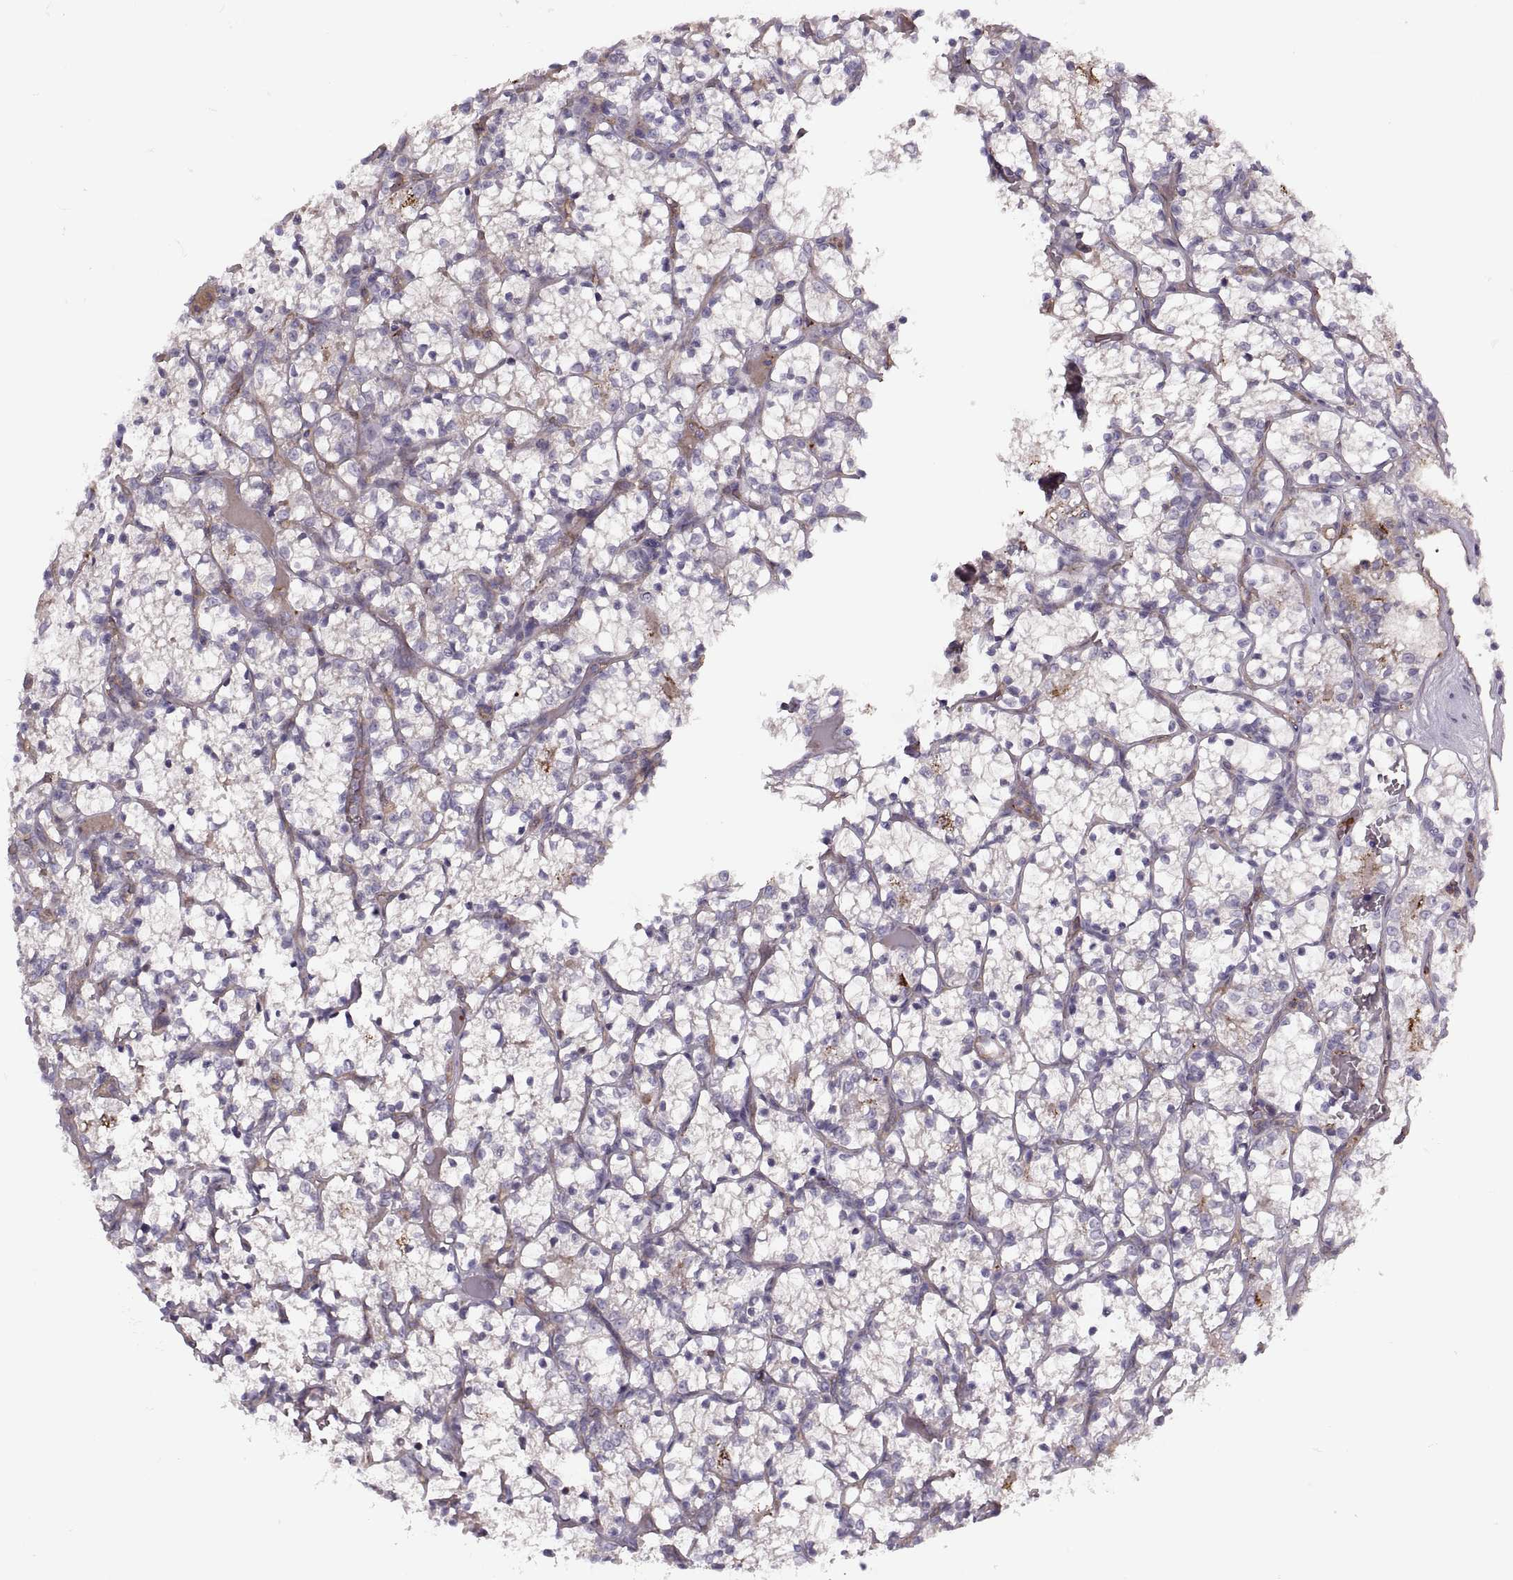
{"staining": {"intensity": "negative", "quantity": "none", "location": "none"}, "tissue": "renal cancer", "cell_type": "Tumor cells", "image_type": "cancer", "snomed": [{"axis": "morphology", "description": "Adenocarcinoma, NOS"}, {"axis": "topography", "description": "Kidney"}], "caption": "This is a image of immunohistochemistry staining of renal cancer, which shows no expression in tumor cells. The staining is performed using DAB brown chromogen with nuclei counter-stained in using hematoxylin.", "gene": "SLC2A3", "patient": {"sex": "female", "age": 69}}